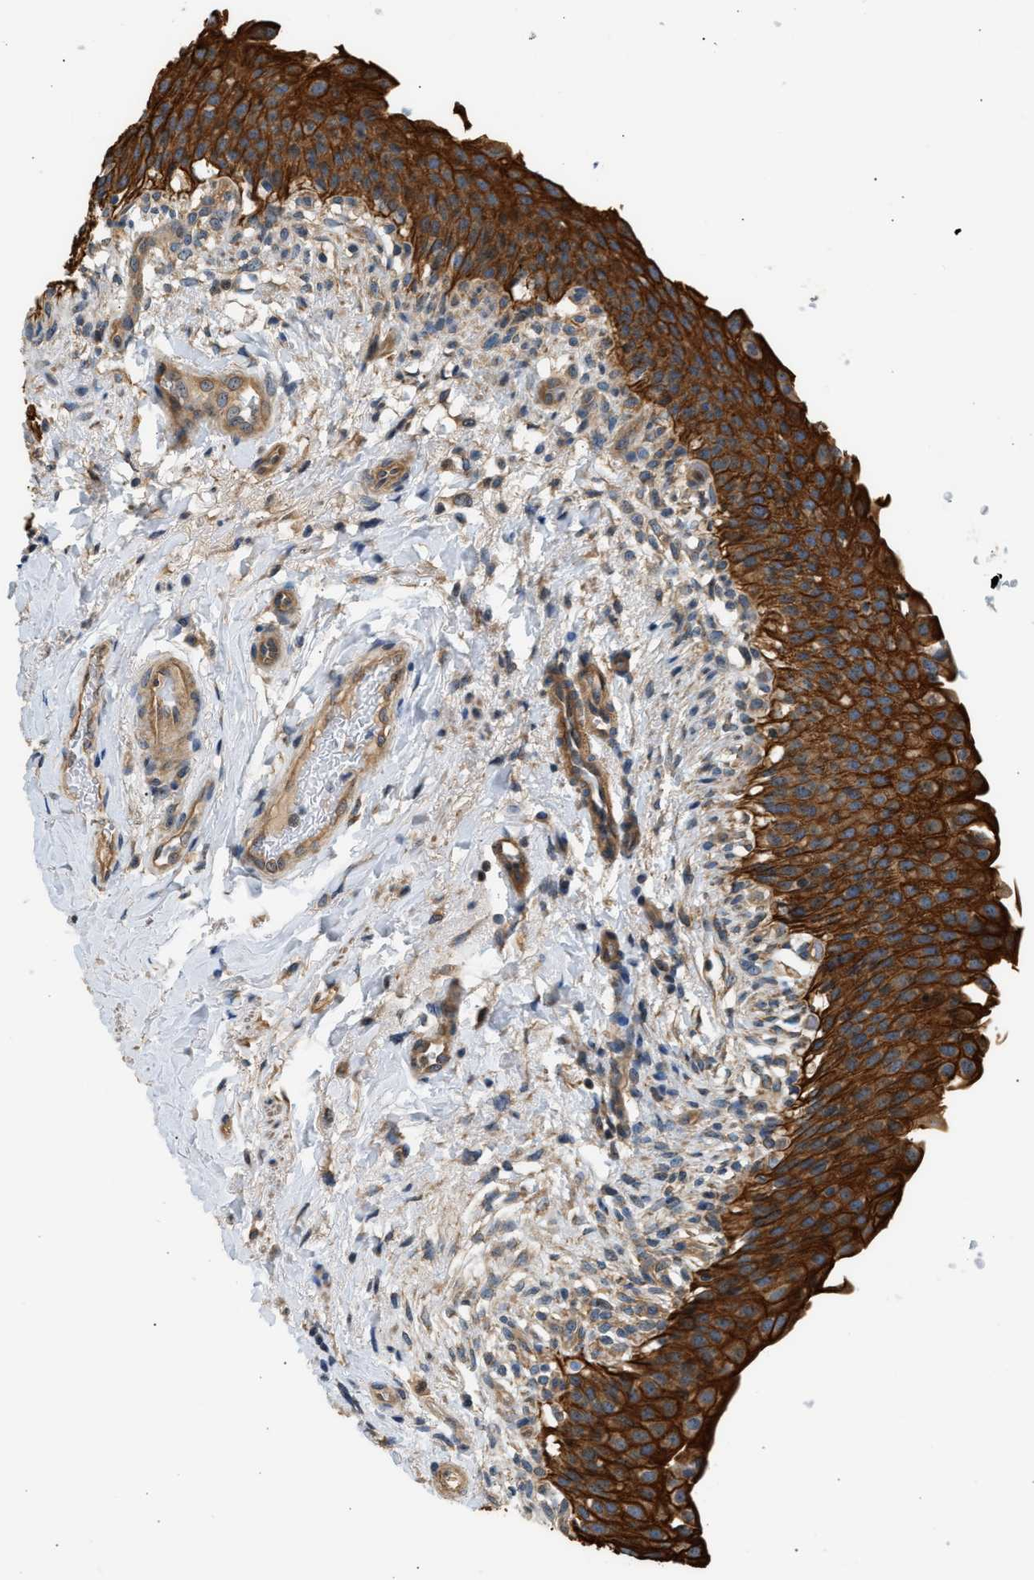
{"staining": {"intensity": "strong", "quantity": ">75%", "location": "cytoplasmic/membranous"}, "tissue": "urinary bladder", "cell_type": "Urothelial cells", "image_type": "normal", "snomed": [{"axis": "morphology", "description": "Normal tissue, NOS"}, {"axis": "topography", "description": "Urinary bladder"}], "caption": "Protein expression by immunohistochemistry (IHC) demonstrates strong cytoplasmic/membranous staining in about >75% of urothelial cells in unremarkable urinary bladder.", "gene": "WDR31", "patient": {"sex": "female", "age": 60}}